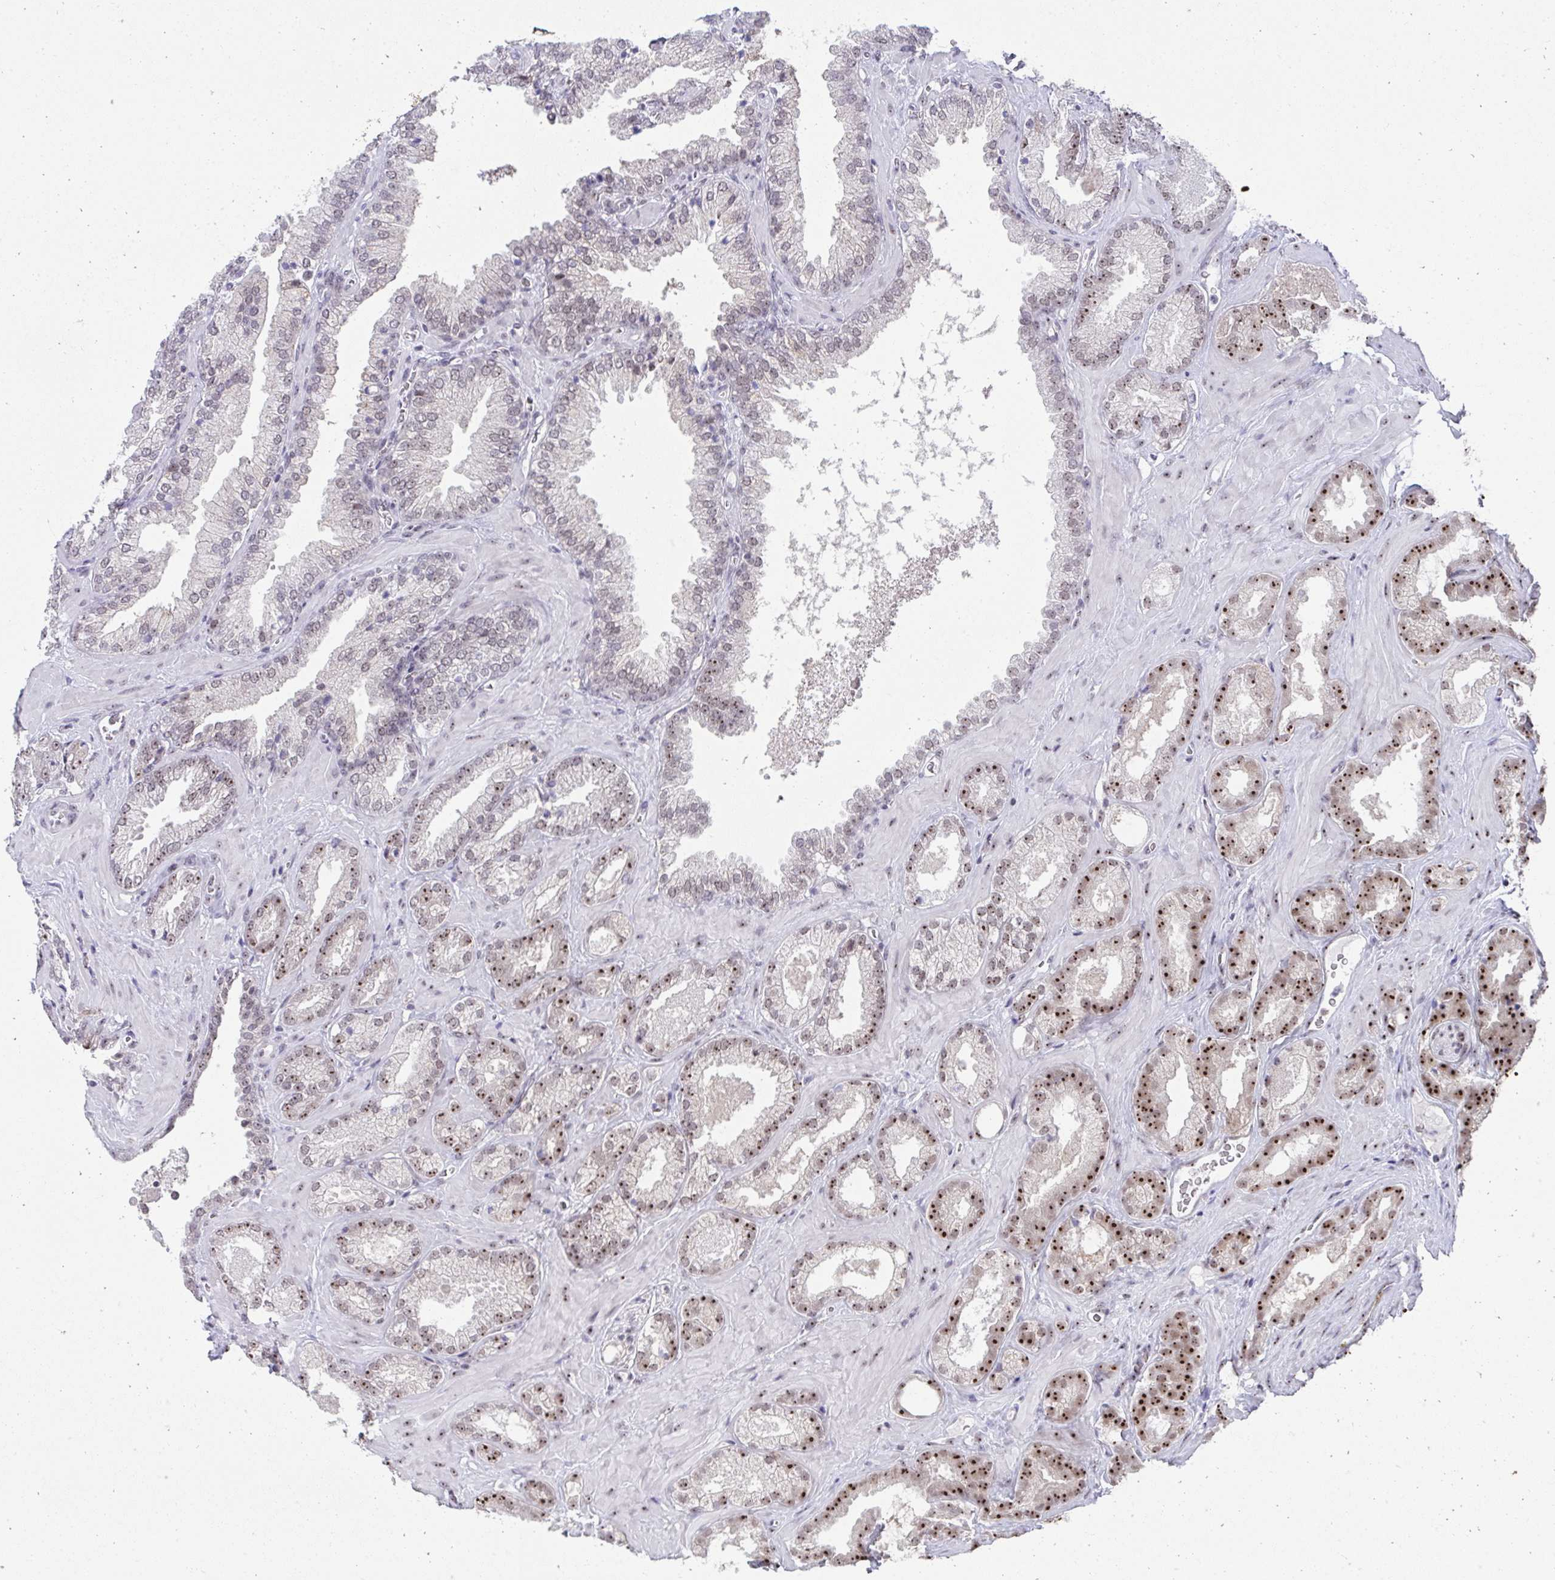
{"staining": {"intensity": "strong", "quantity": "25%-75%", "location": "nuclear"}, "tissue": "prostate cancer", "cell_type": "Tumor cells", "image_type": "cancer", "snomed": [{"axis": "morphology", "description": "Adenocarcinoma, Low grade"}, {"axis": "topography", "description": "Prostate"}], "caption": "Strong nuclear positivity for a protein is present in approximately 25%-75% of tumor cells of adenocarcinoma (low-grade) (prostate) using IHC.", "gene": "HIRA", "patient": {"sex": "male", "age": 62}}